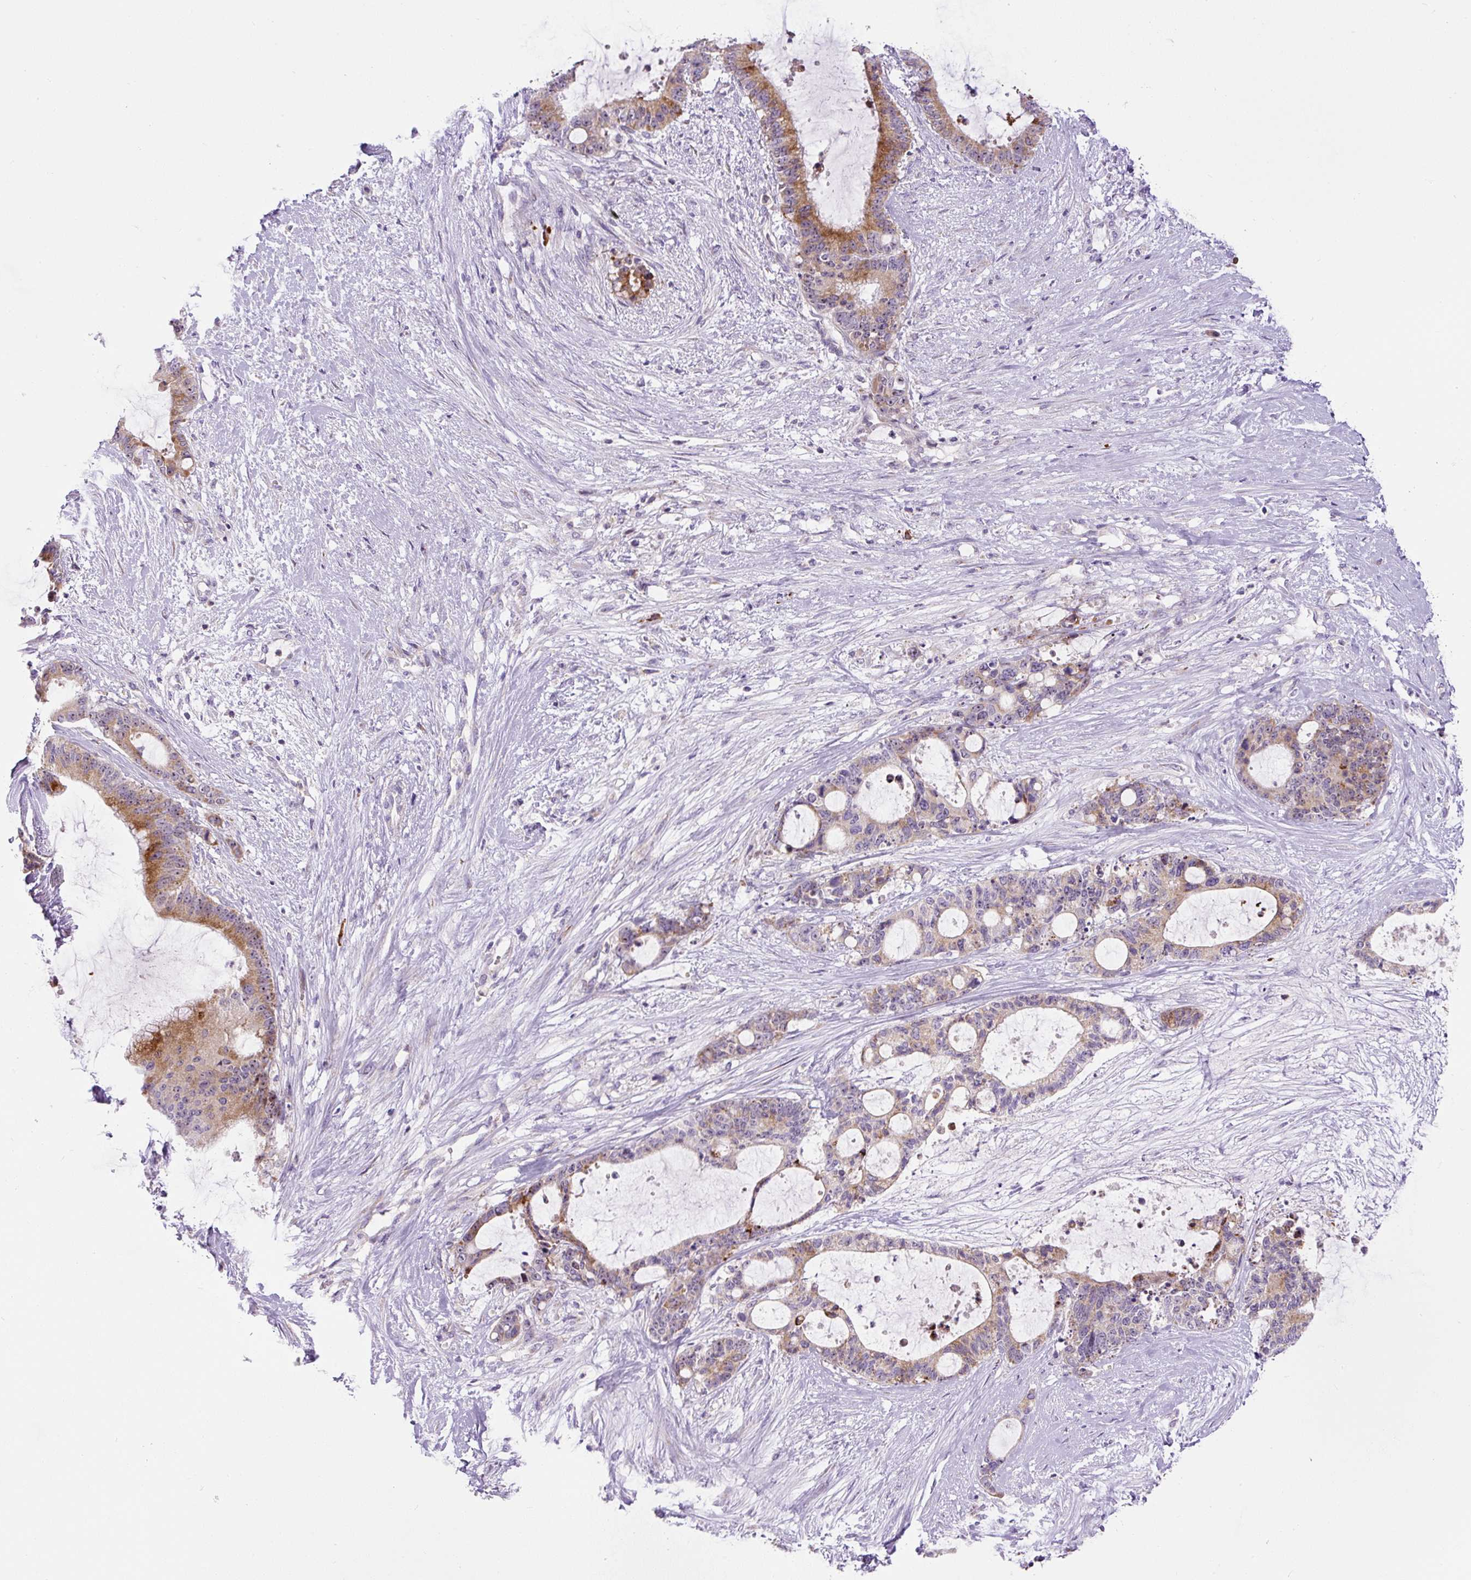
{"staining": {"intensity": "moderate", "quantity": "25%-75%", "location": "cytoplasmic/membranous"}, "tissue": "liver cancer", "cell_type": "Tumor cells", "image_type": "cancer", "snomed": [{"axis": "morphology", "description": "Normal tissue, NOS"}, {"axis": "morphology", "description": "Cholangiocarcinoma"}, {"axis": "topography", "description": "Liver"}, {"axis": "topography", "description": "Peripheral nerve tissue"}], "caption": "Protein expression analysis of liver cholangiocarcinoma exhibits moderate cytoplasmic/membranous positivity in about 25%-75% of tumor cells.", "gene": "ZNF596", "patient": {"sex": "female", "age": 73}}